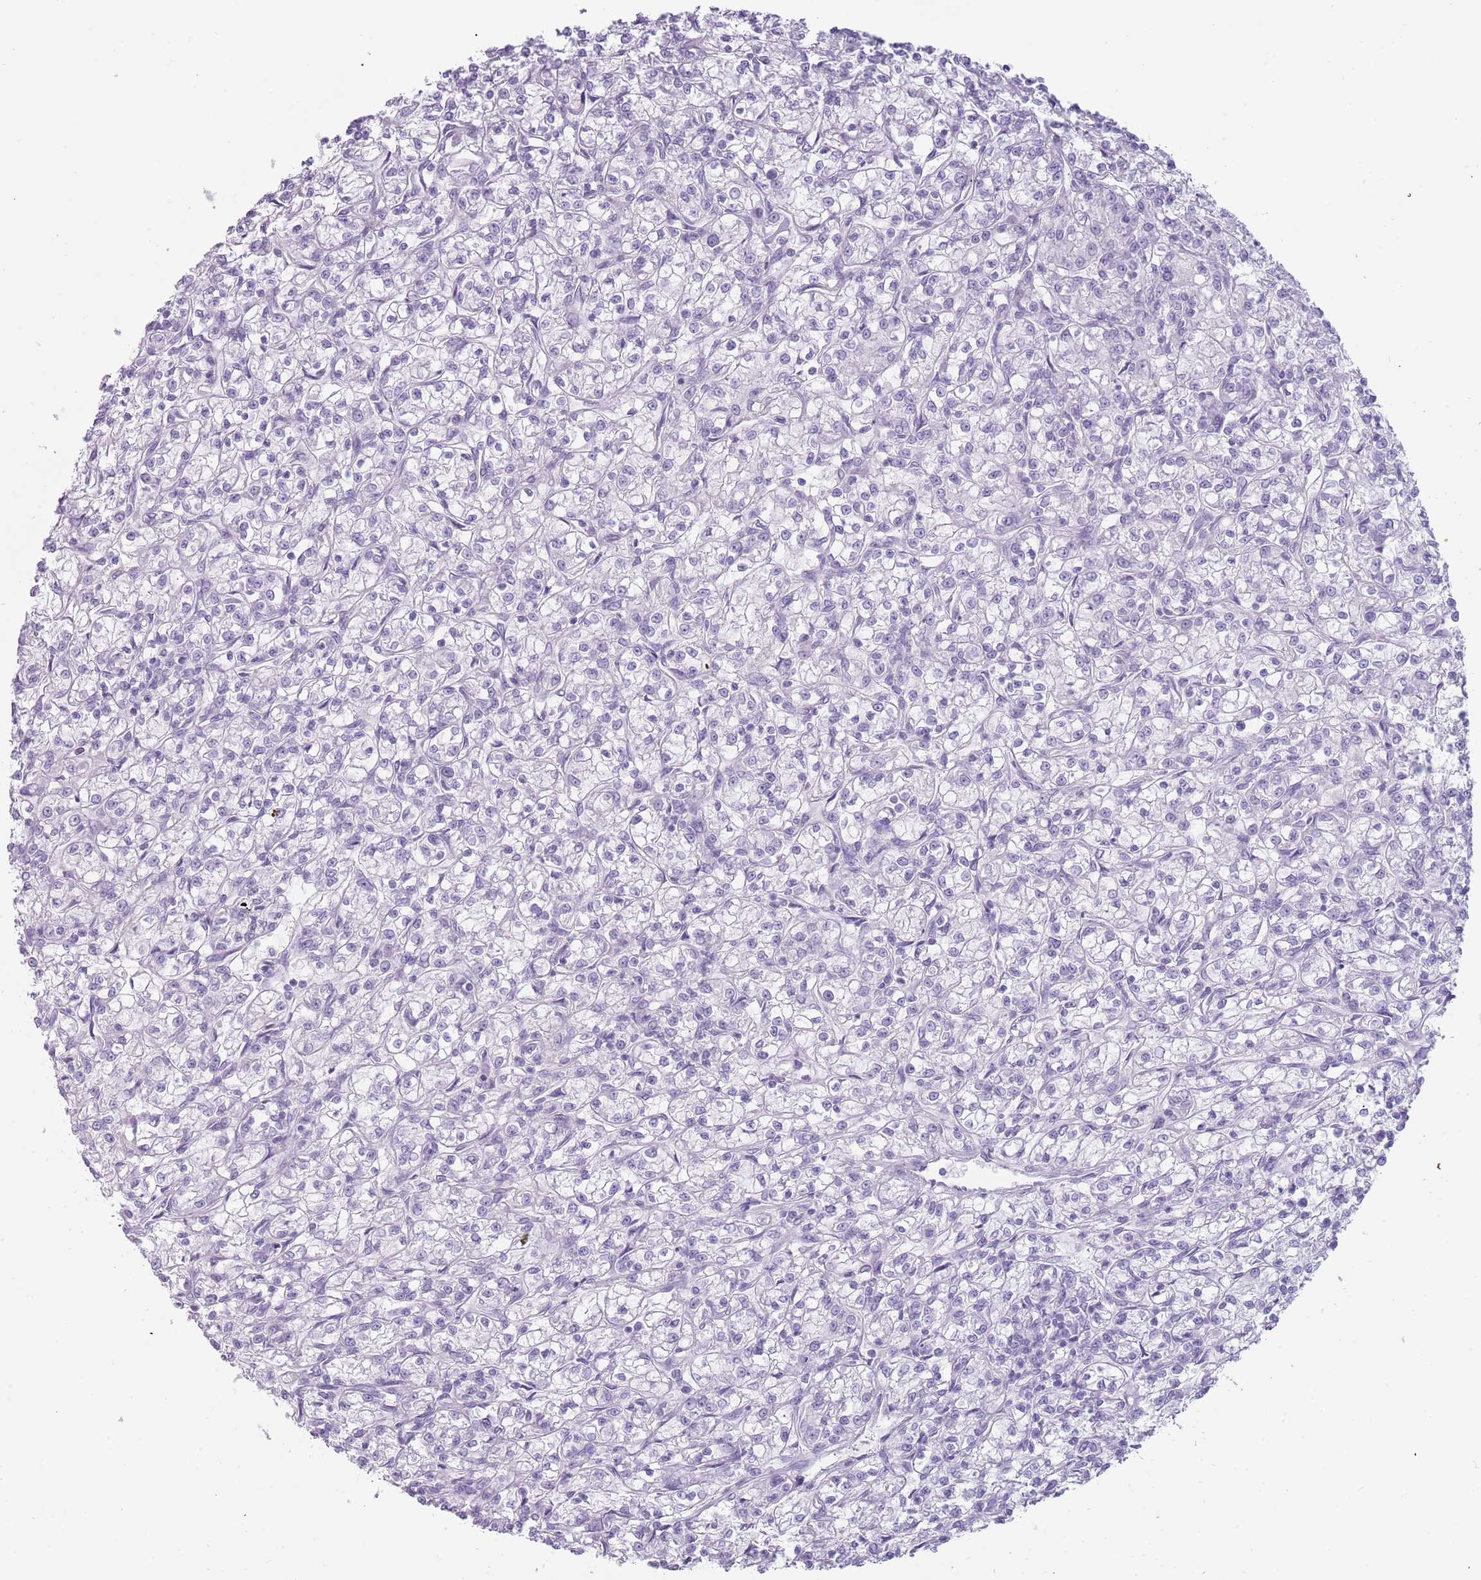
{"staining": {"intensity": "negative", "quantity": "none", "location": "none"}, "tissue": "renal cancer", "cell_type": "Tumor cells", "image_type": "cancer", "snomed": [{"axis": "morphology", "description": "Adenocarcinoma, NOS"}, {"axis": "topography", "description": "Kidney"}], "caption": "Human renal adenocarcinoma stained for a protein using immunohistochemistry (IHC) shows no positivity in tumor cells.", "gene": "COLEC12", "patient": {"sex": "female", "age": 59}}